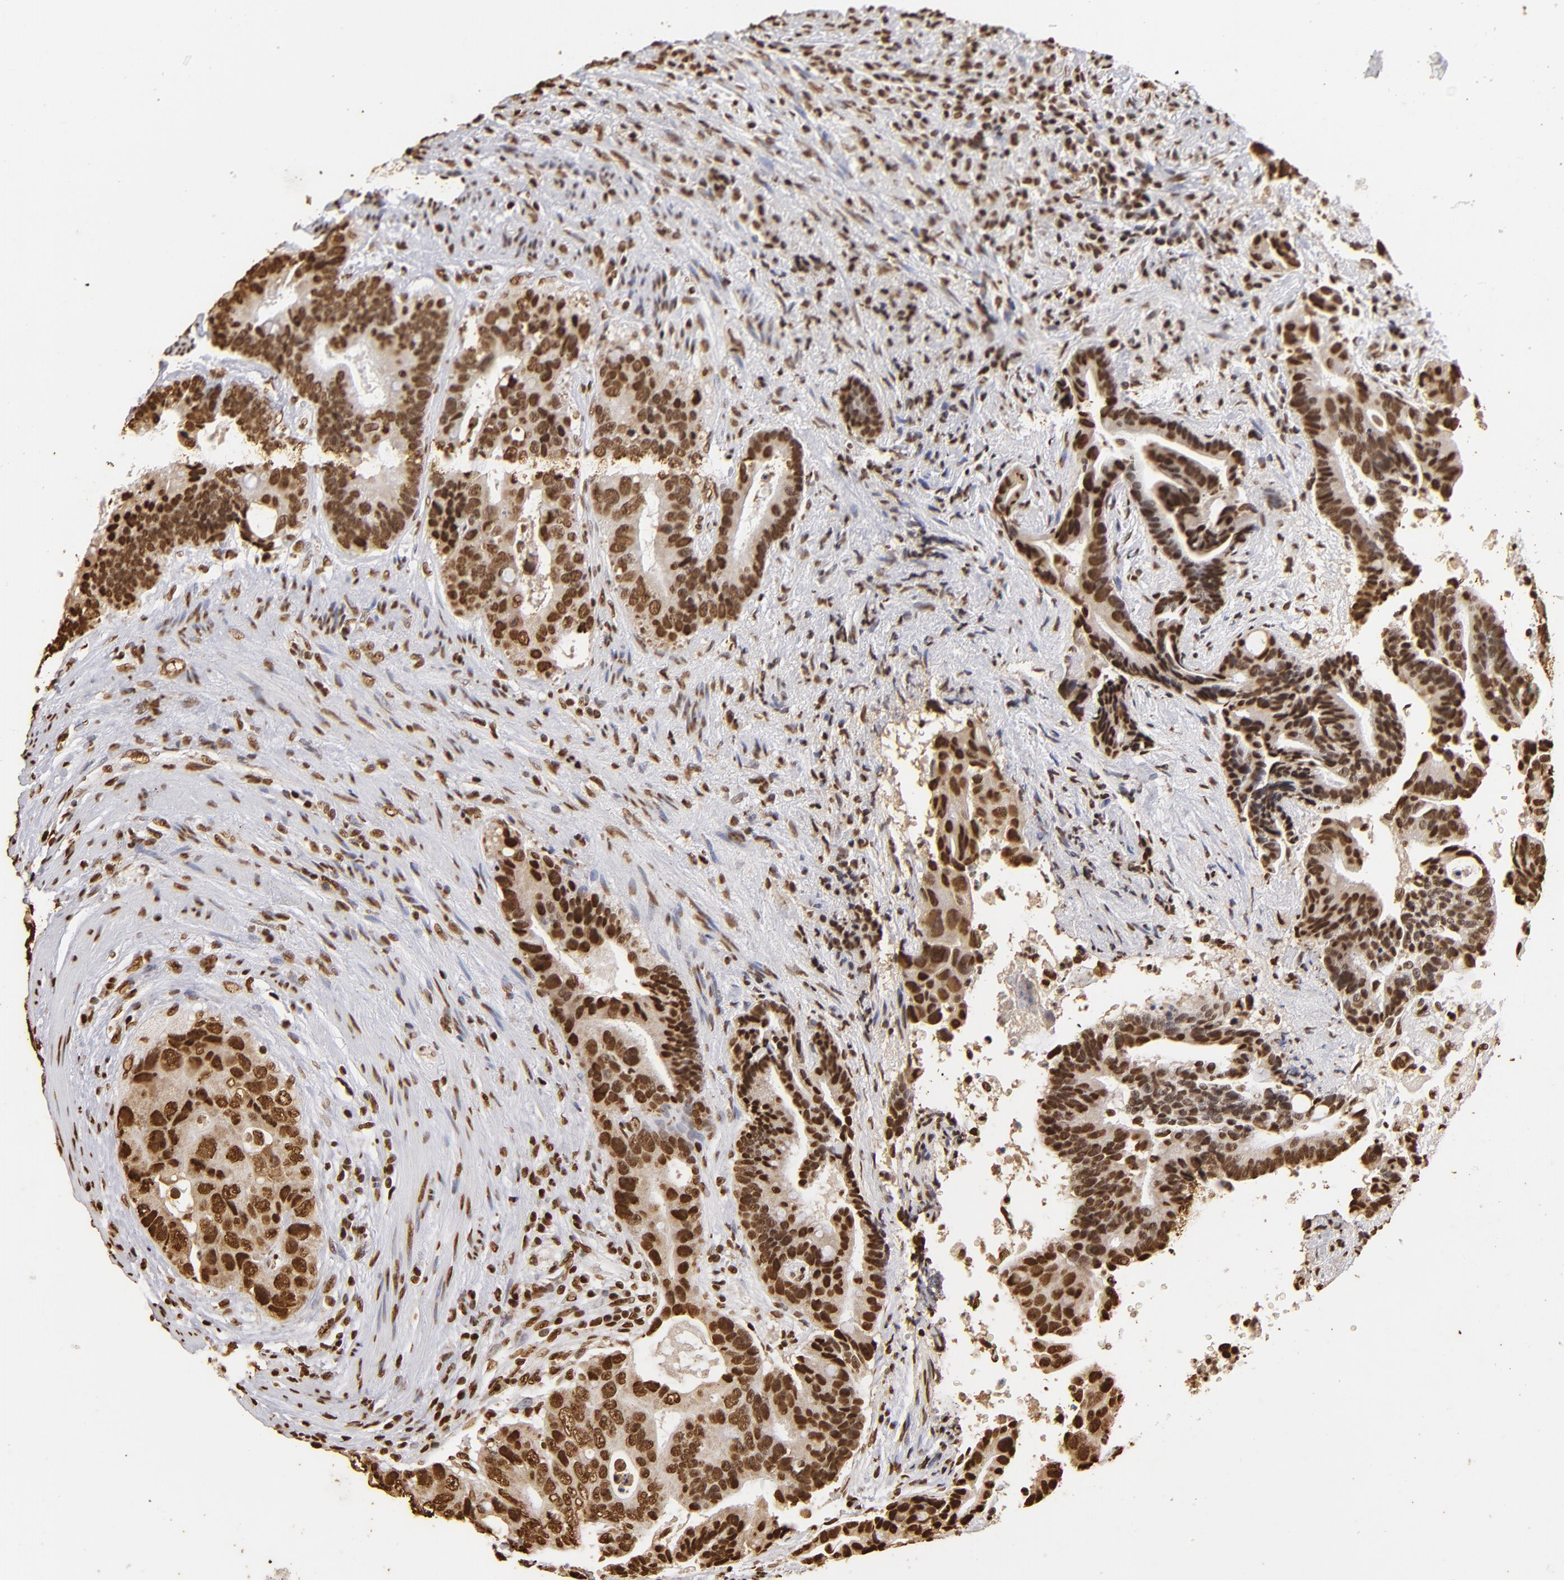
{"staining": {"intensity": "strong", "quantity": ">75%", "location": "nuclear"}, "tissue": "colorectal cancer", "cell_type": "Tumor cells", "image_type": "cancer", "snomed": [{"axis": "morphology", "description": "Adenocarcinoma, NOS"}, {"axis": "topography", "description": "Rectum"}], "caption": "There is high levels of strong nuclear positivity in tumor cells of adenocarcinoma (colorectal), as demonstrated by immunohistochemical staining (brown color).", "gene": "ILF3", "patient": {"sex": "female", "age": 67}}